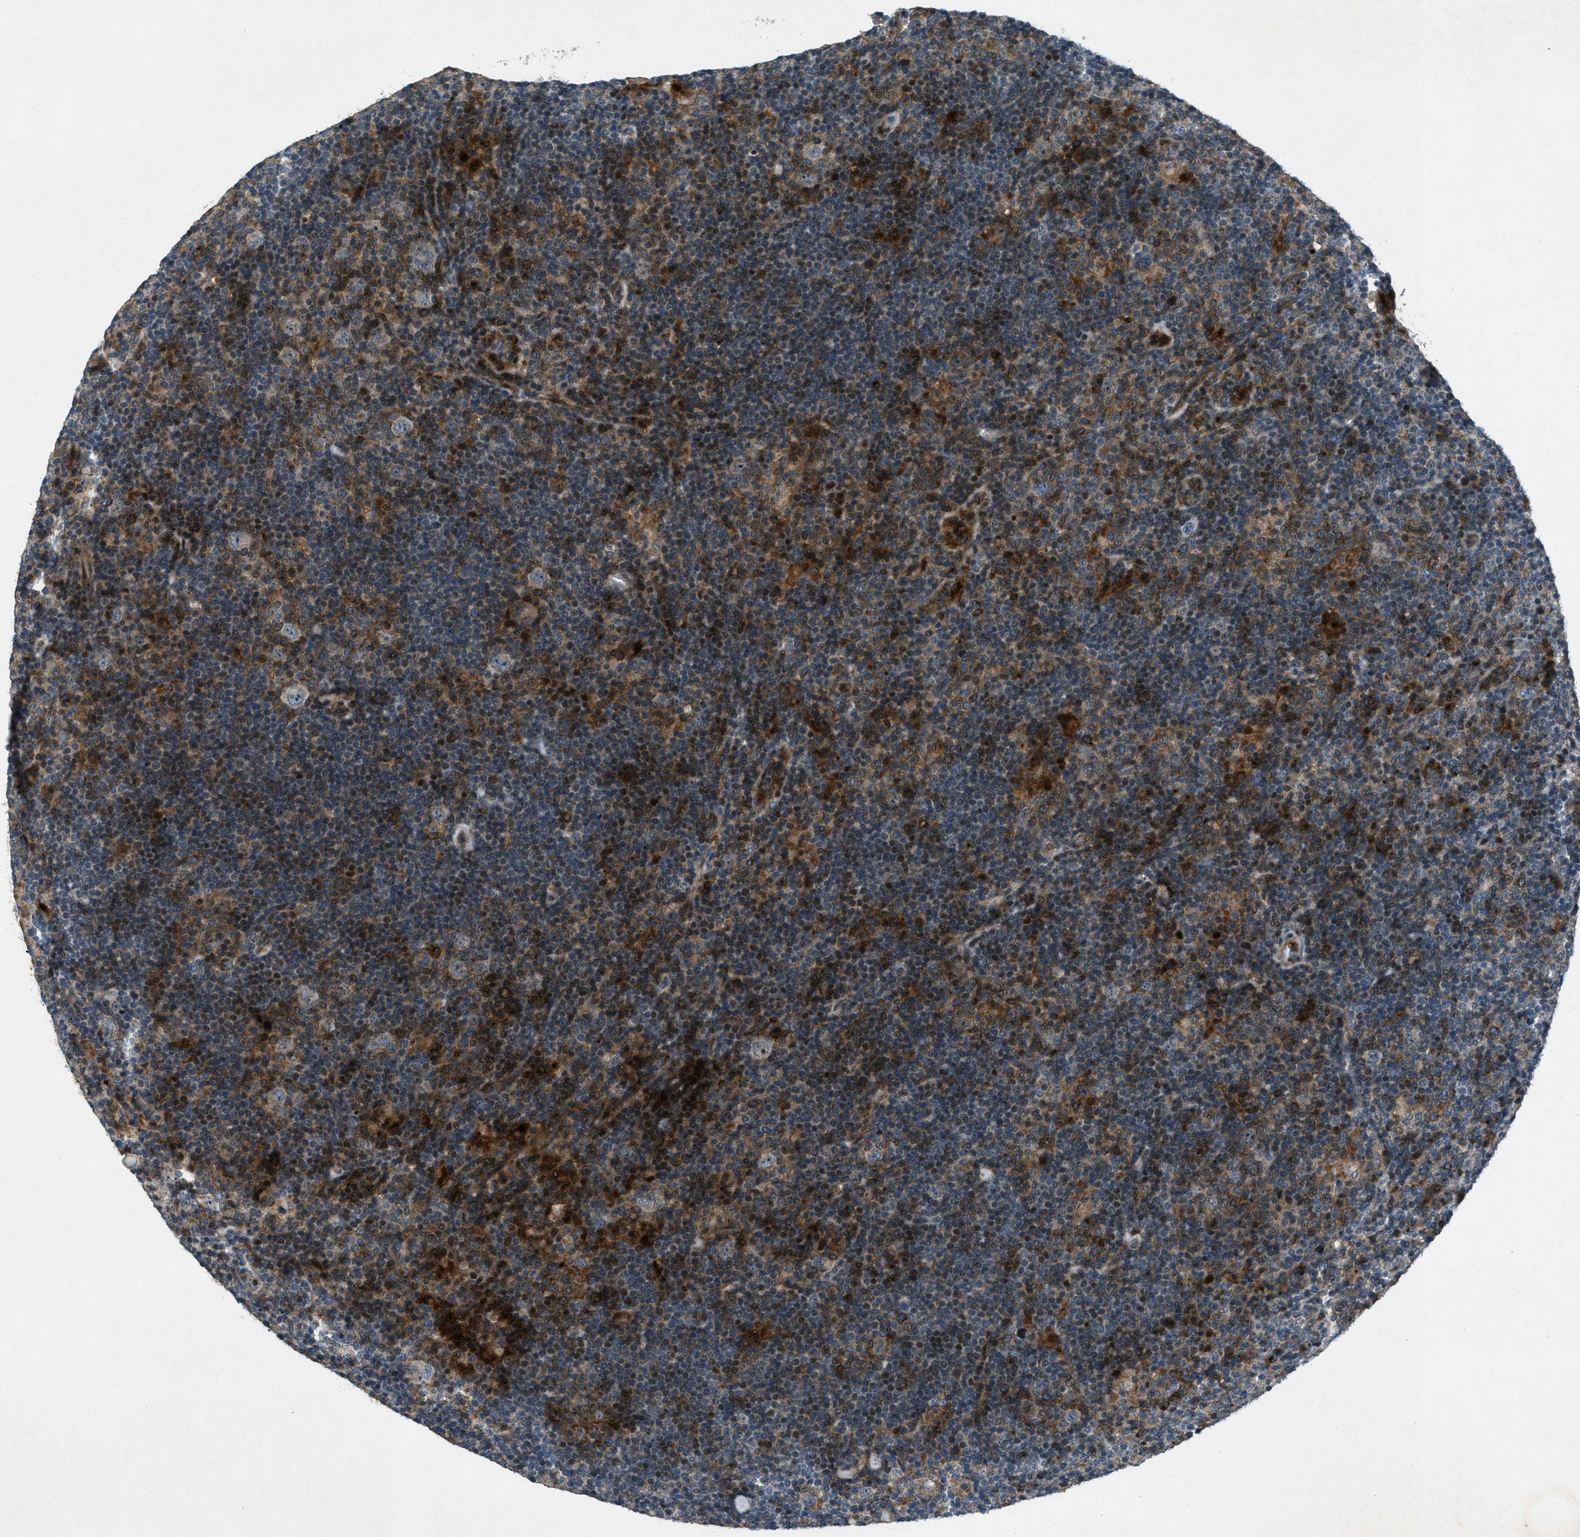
{"staining": {"intensity": "negative", "quantity": "none", "location": "none"}, "tissue": "lymphoma", "cell_type": "Tumor cells", "image_type": "cancer", "snomed": [{"axis": "morphology", "description": "Hodgkin's disease, NOS"}, {"axis": "topography", "description": "Lymph node"}], "caption": "Immunohistochemical staining of human lymphoma displays no significant positivity in tumor cells.", "gene": "CLEC2D", "patient": {"sex": "female", "age": 57}}